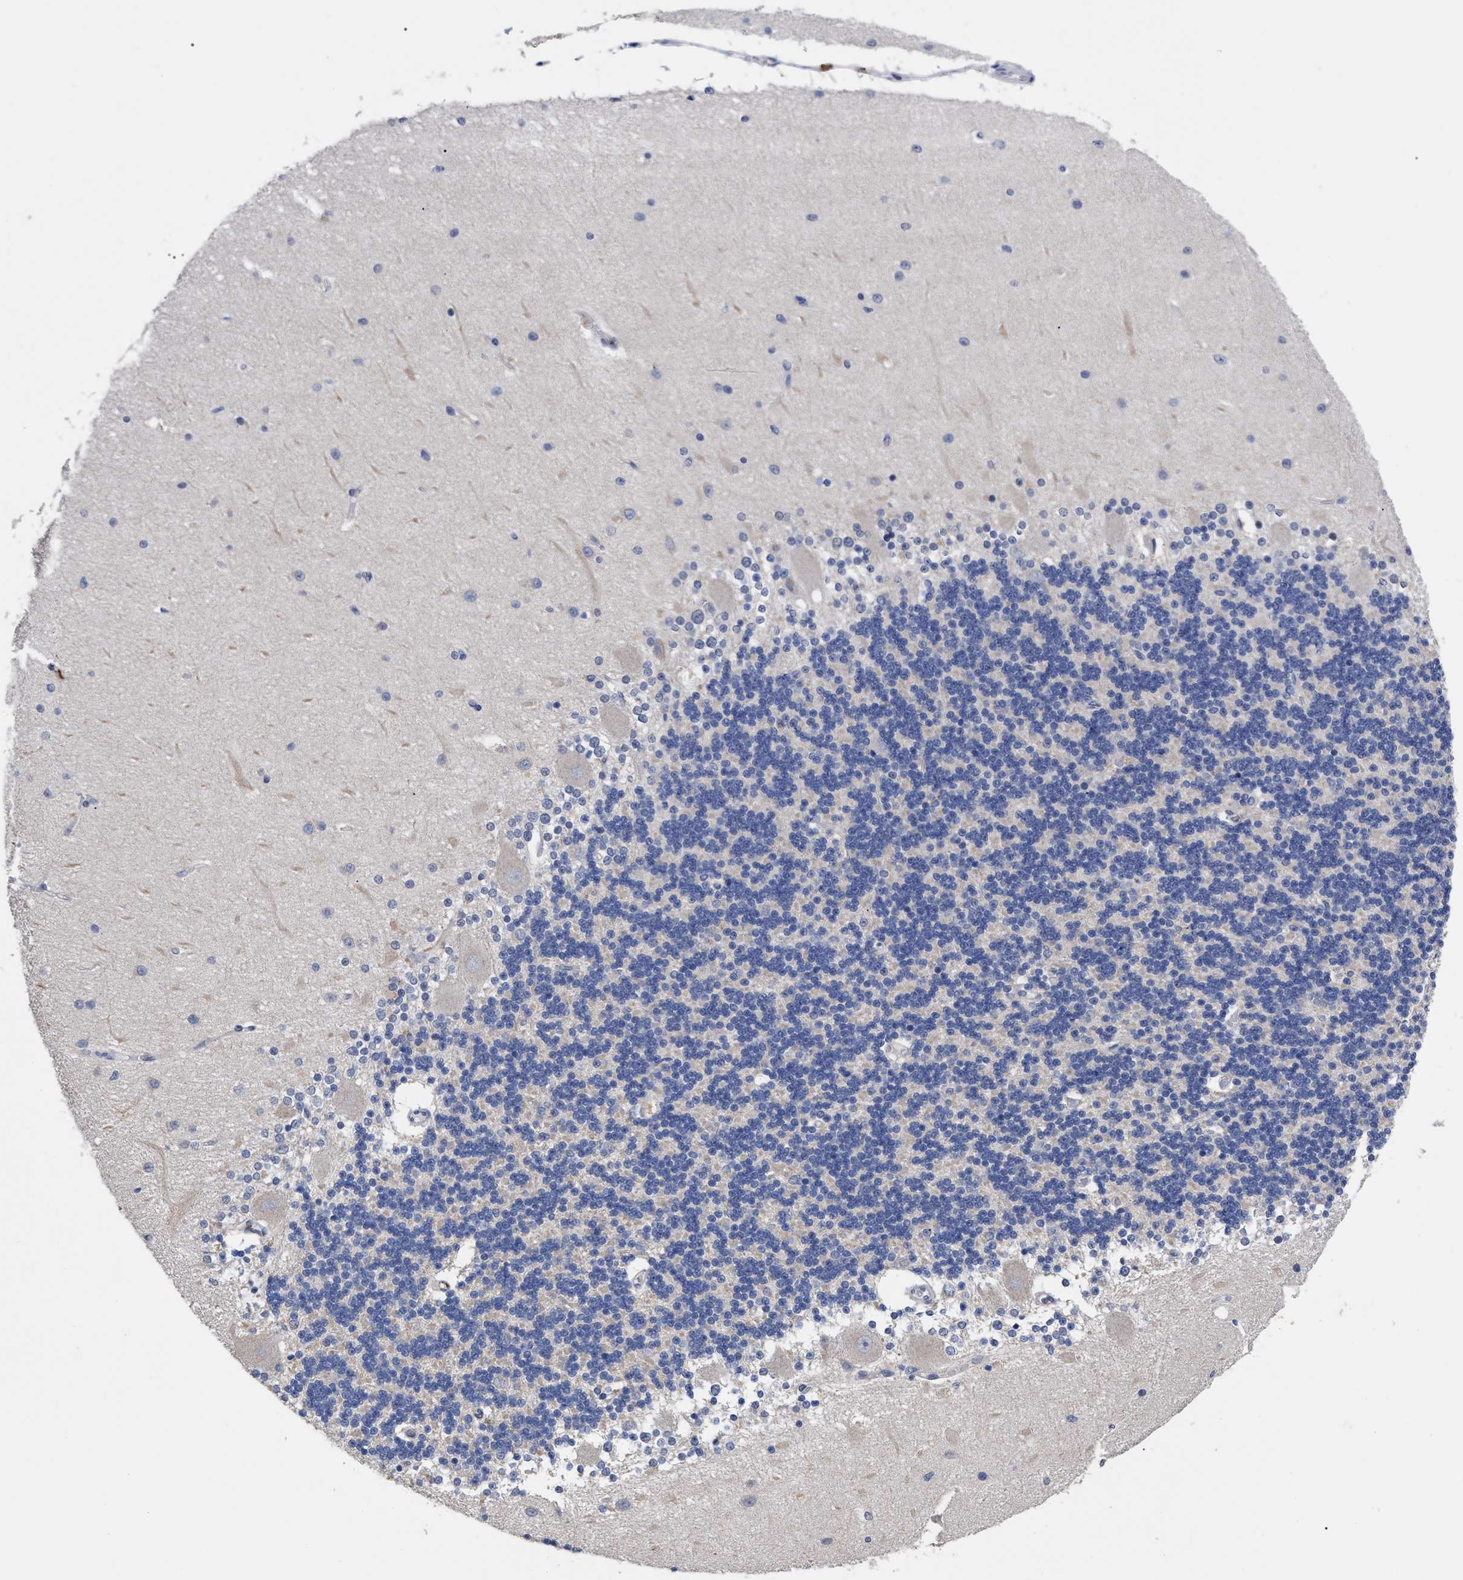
{"staining": {"intensity": "negative", "quantity": "none", "location": "none"}, "tissue": "cerebellum", "cell_type": "Cells in granular layer", "image_type": "normal", "snomed": [{"axis": "morphology", "description": "Normal tissue, NOS"}, {"axis": "topography", "description": "Cerebellum"}], "caption": "Immunohistochemical staining of benign cerebellum exhibits no significant staining in cells in granular layer.", "gene": "CCN5", "patient": {"sex": "female", "age": 54}}